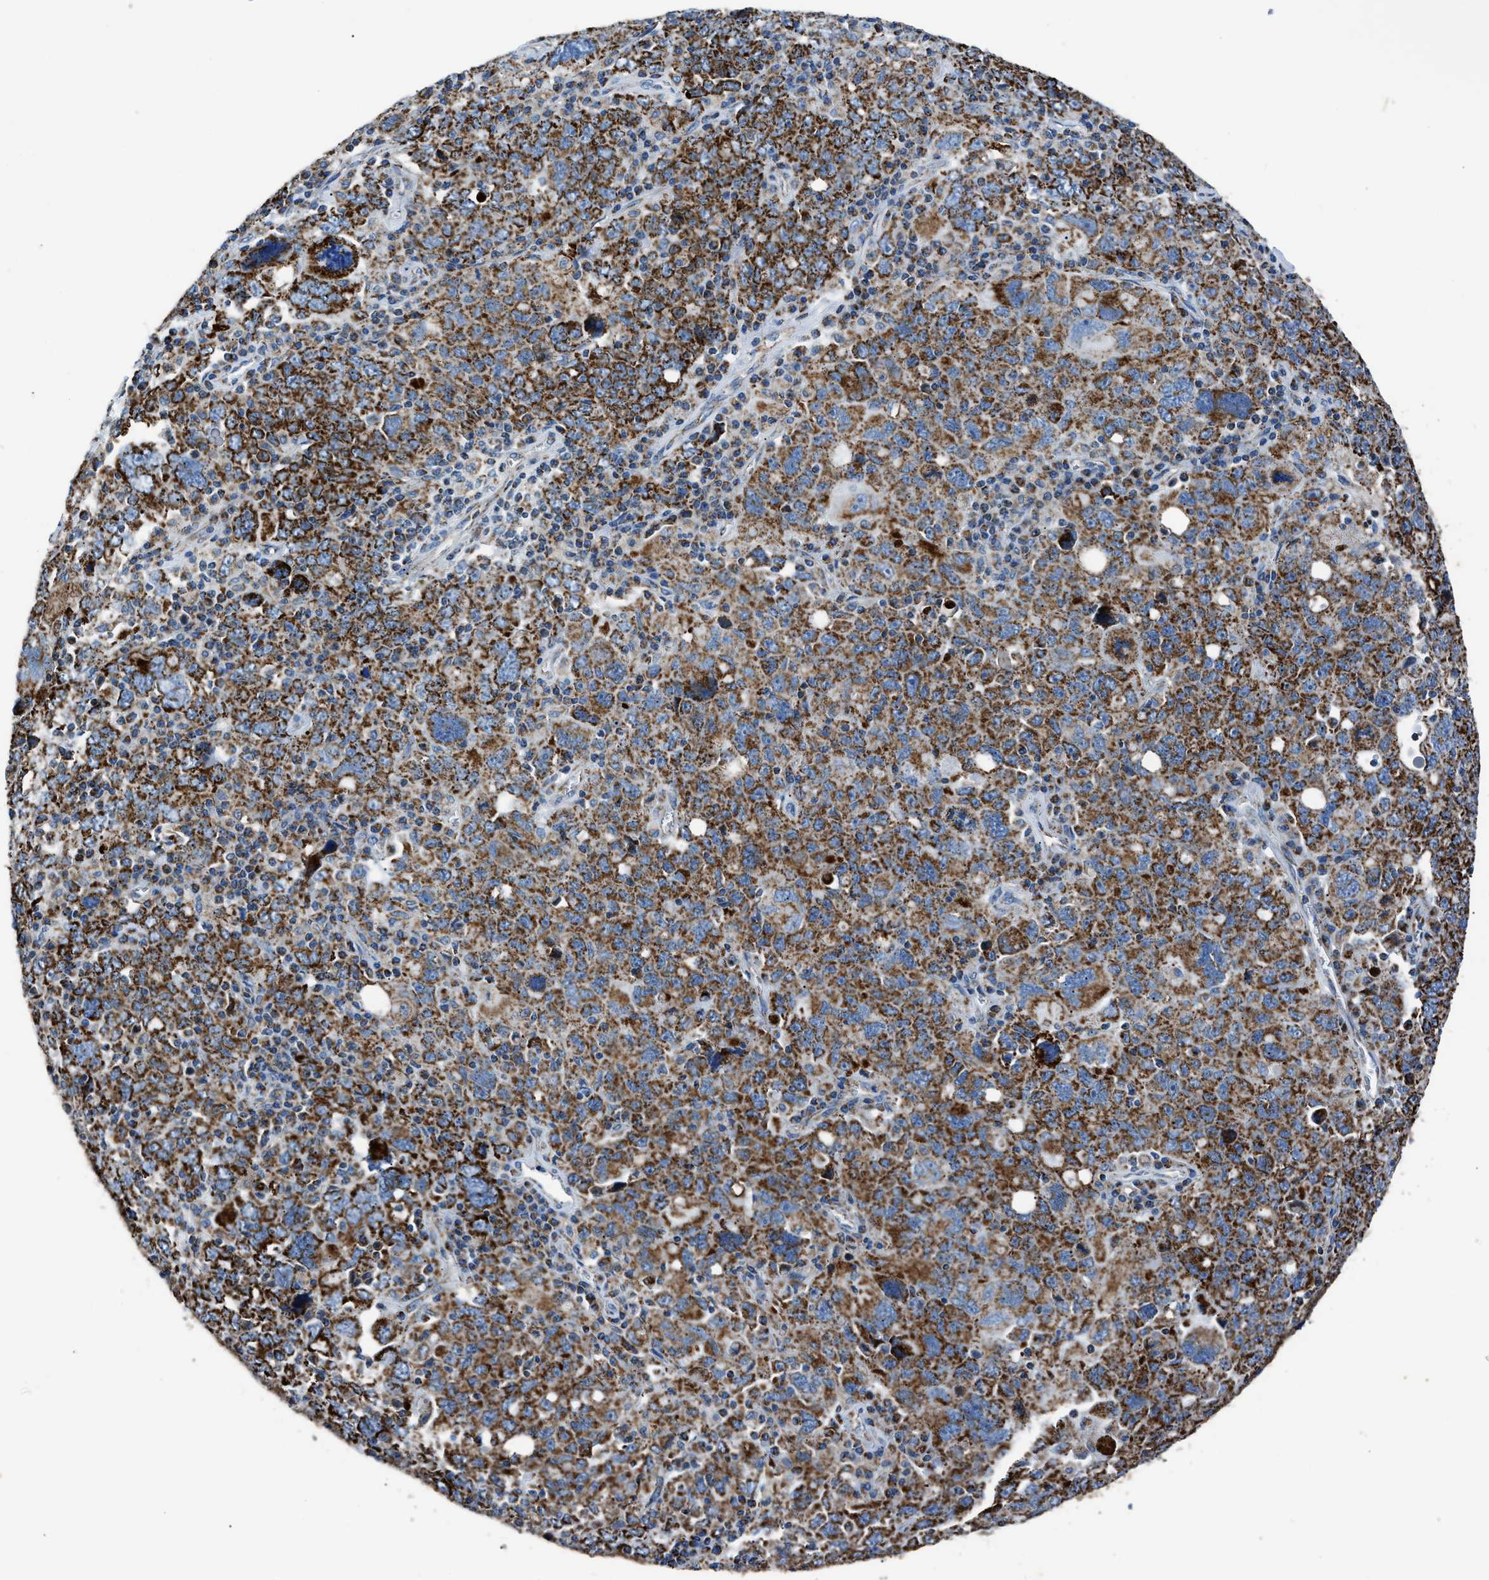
{"staining": {"intensity": "strong", "quantity": "25%-75%", "location": "cytoplasmic/membranous"}, "tissue": "ovarian cancer", "cell_type": "Tumor cells", "image_type": "cancer", "snomed": [{"axis": "morphology", "description": "Carcinoma, endometroid"}, {"axis": "topography", "description": "Ovary"}], "caption": "Ovarian cancer (endometroid carcinoma) stained for a protein reveals strong cytoplasmic/membranous positivity in tumor cells. The protein is stained brown, and the nuclei are stained in blue (DAB (3,3'-diaminobenzidine) IHC with brightfield microscopy, high magnification).", "gene": "PHB2", "patient": {"sex": "female", "age": 62}}